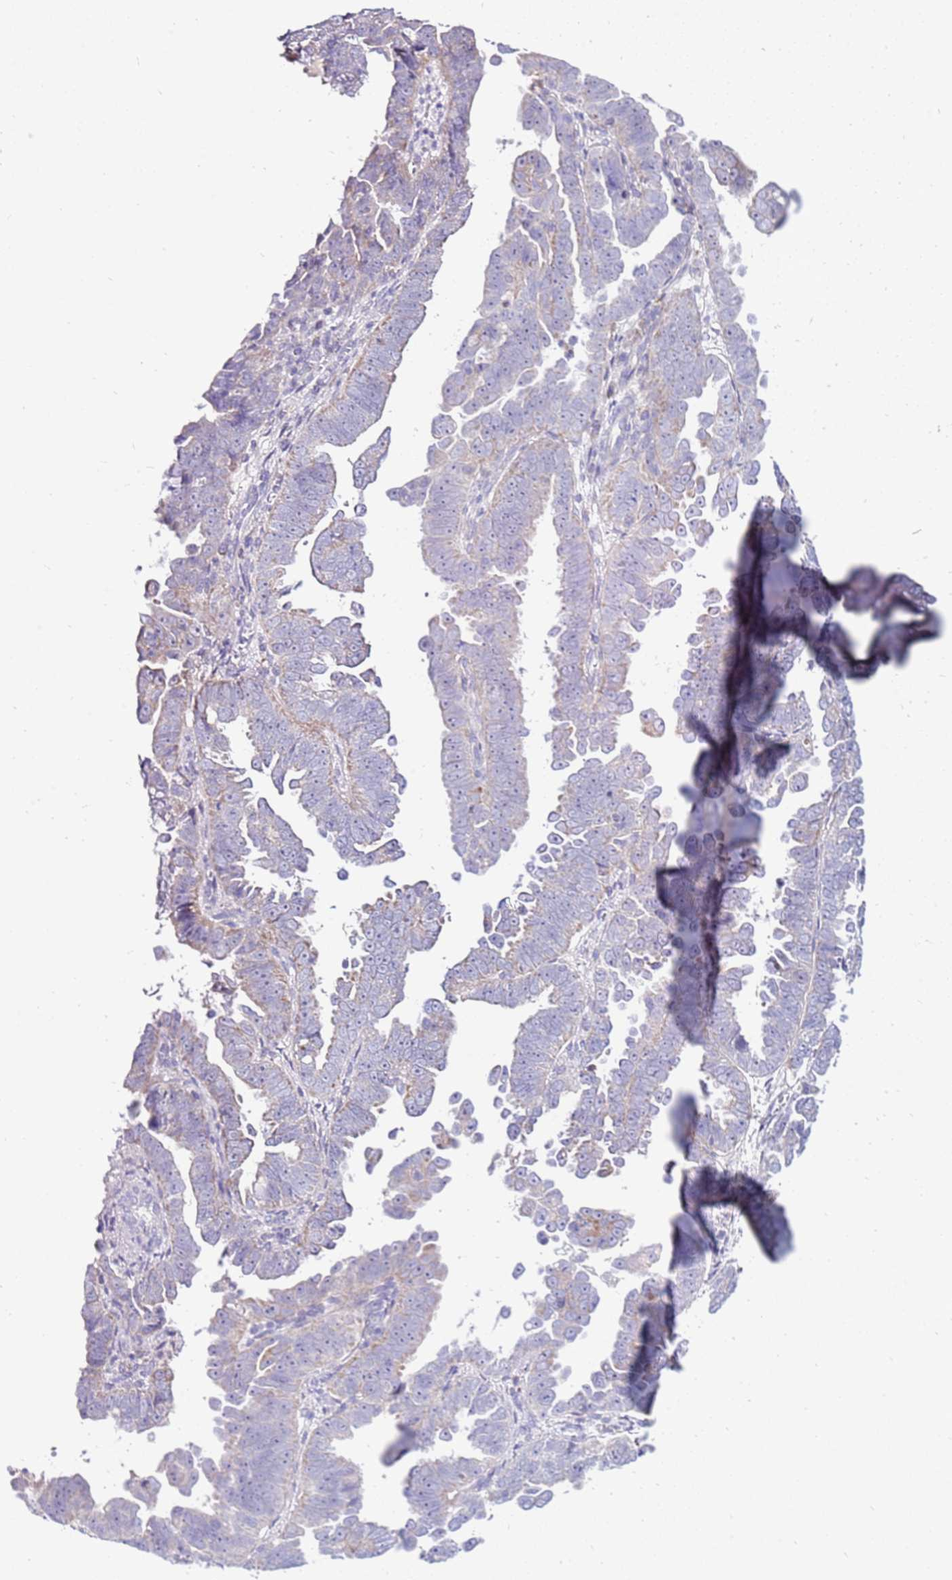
{"staining": {"intensity": "negative", "quantity": "none", "location": "none"}, "tissue": "endometrial cancer", "cell_type": "Tumor cells", "image_type": "cancer", "snomed": [{"axis": "morphology", "description": "Adenocarcinoma, NOS"}, {"axis": "topography", "description": "Endometrium"}], "caption": "There is no significant staining in tumor cells of endometrial cancer.", "gene": "IGF1R", "patient": {"sex": "female", "age": 75}}